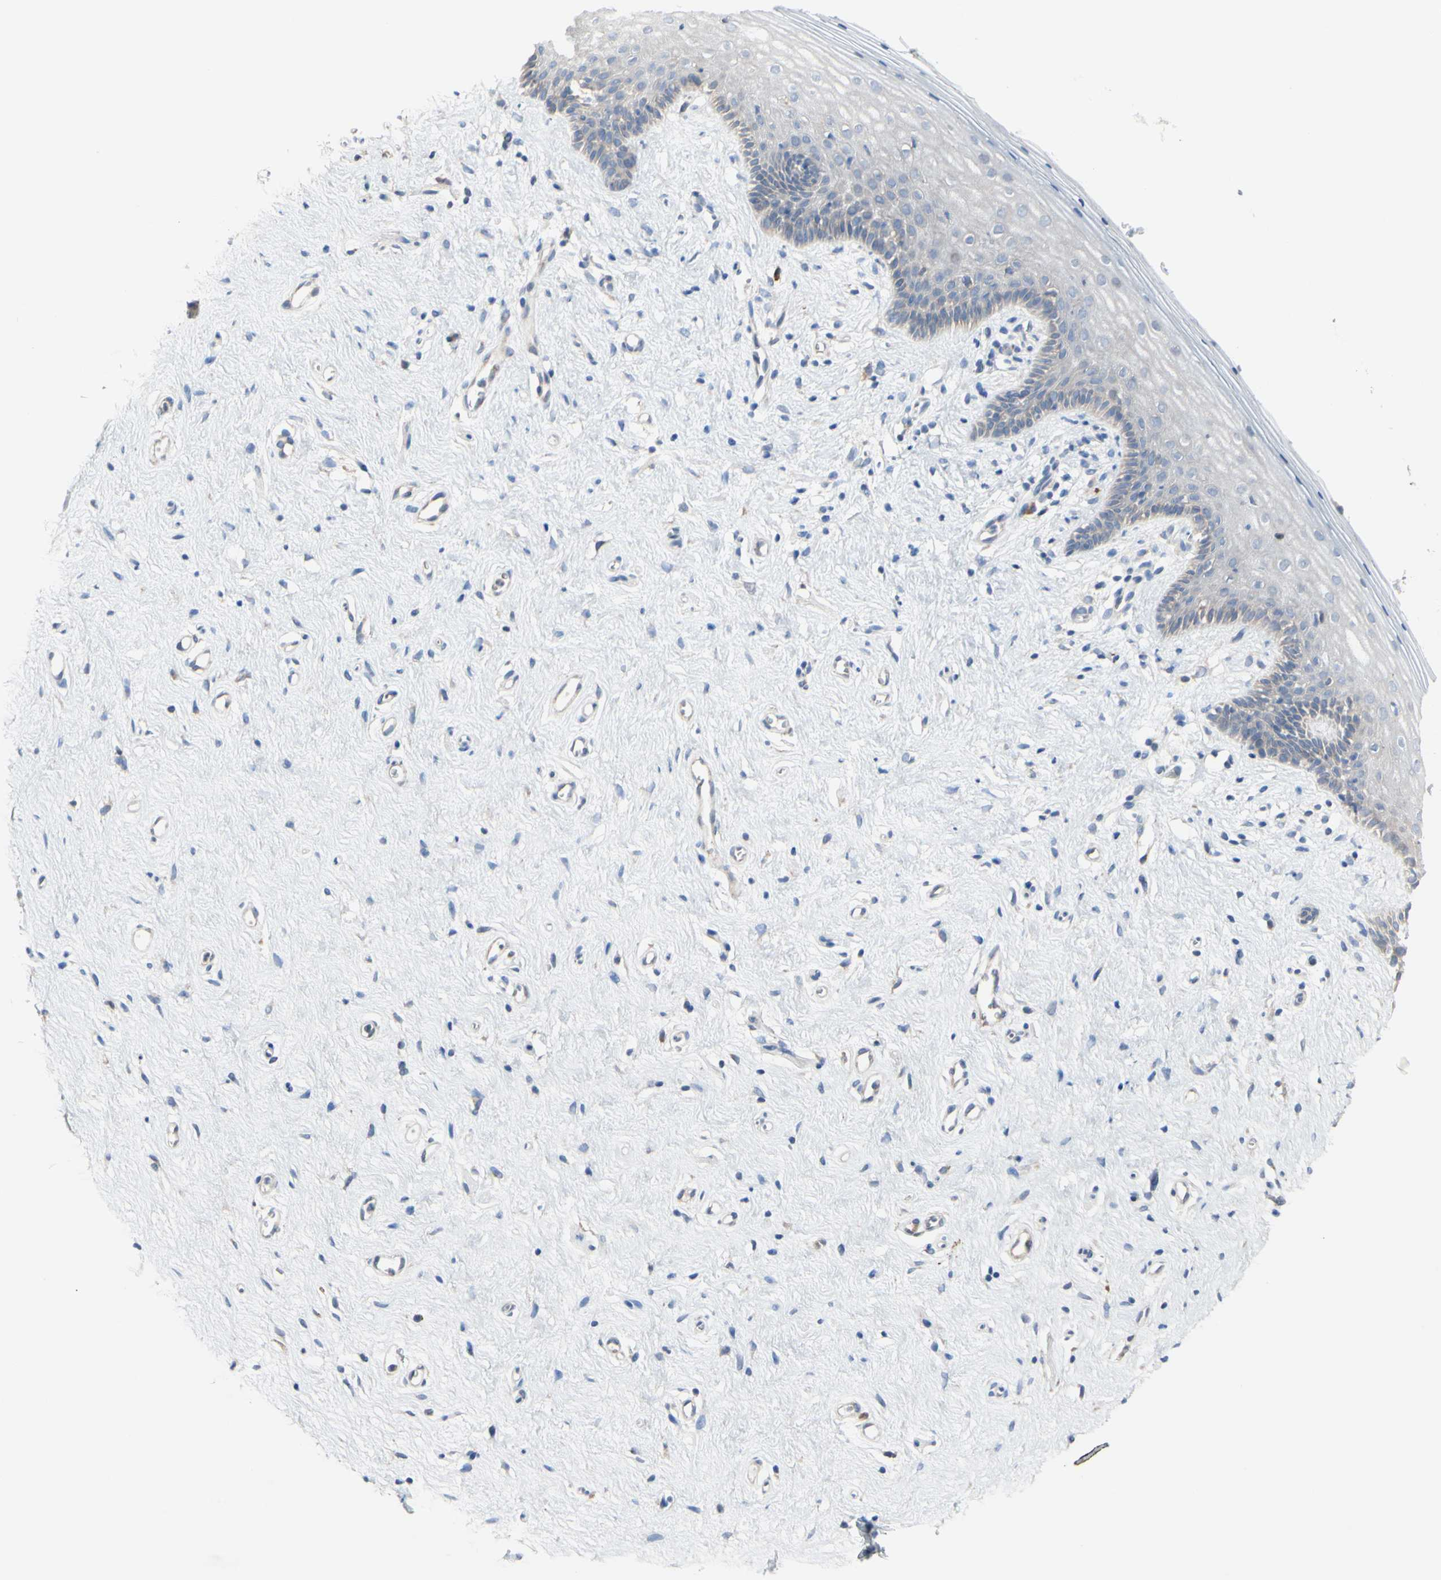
{"staining": {"intensity": "weak", "quantity": "<25%", "location": "cytoplasmic/membranous"}, "tissue": "vagina", "cell_type": "Squamous epithelial cells", "image_type": "normal", "snomed": [{"axis": "morphology", "description": "Normal tissue, NOS"}, {"axis": "topography", "description": "Vagina"}], "caption": "The micrograph demonstrates no staining of squamous epithelial cells in unremarkable vagina.", "gene": "TTC14", "patient": {"sex": "female", "age": 44}}